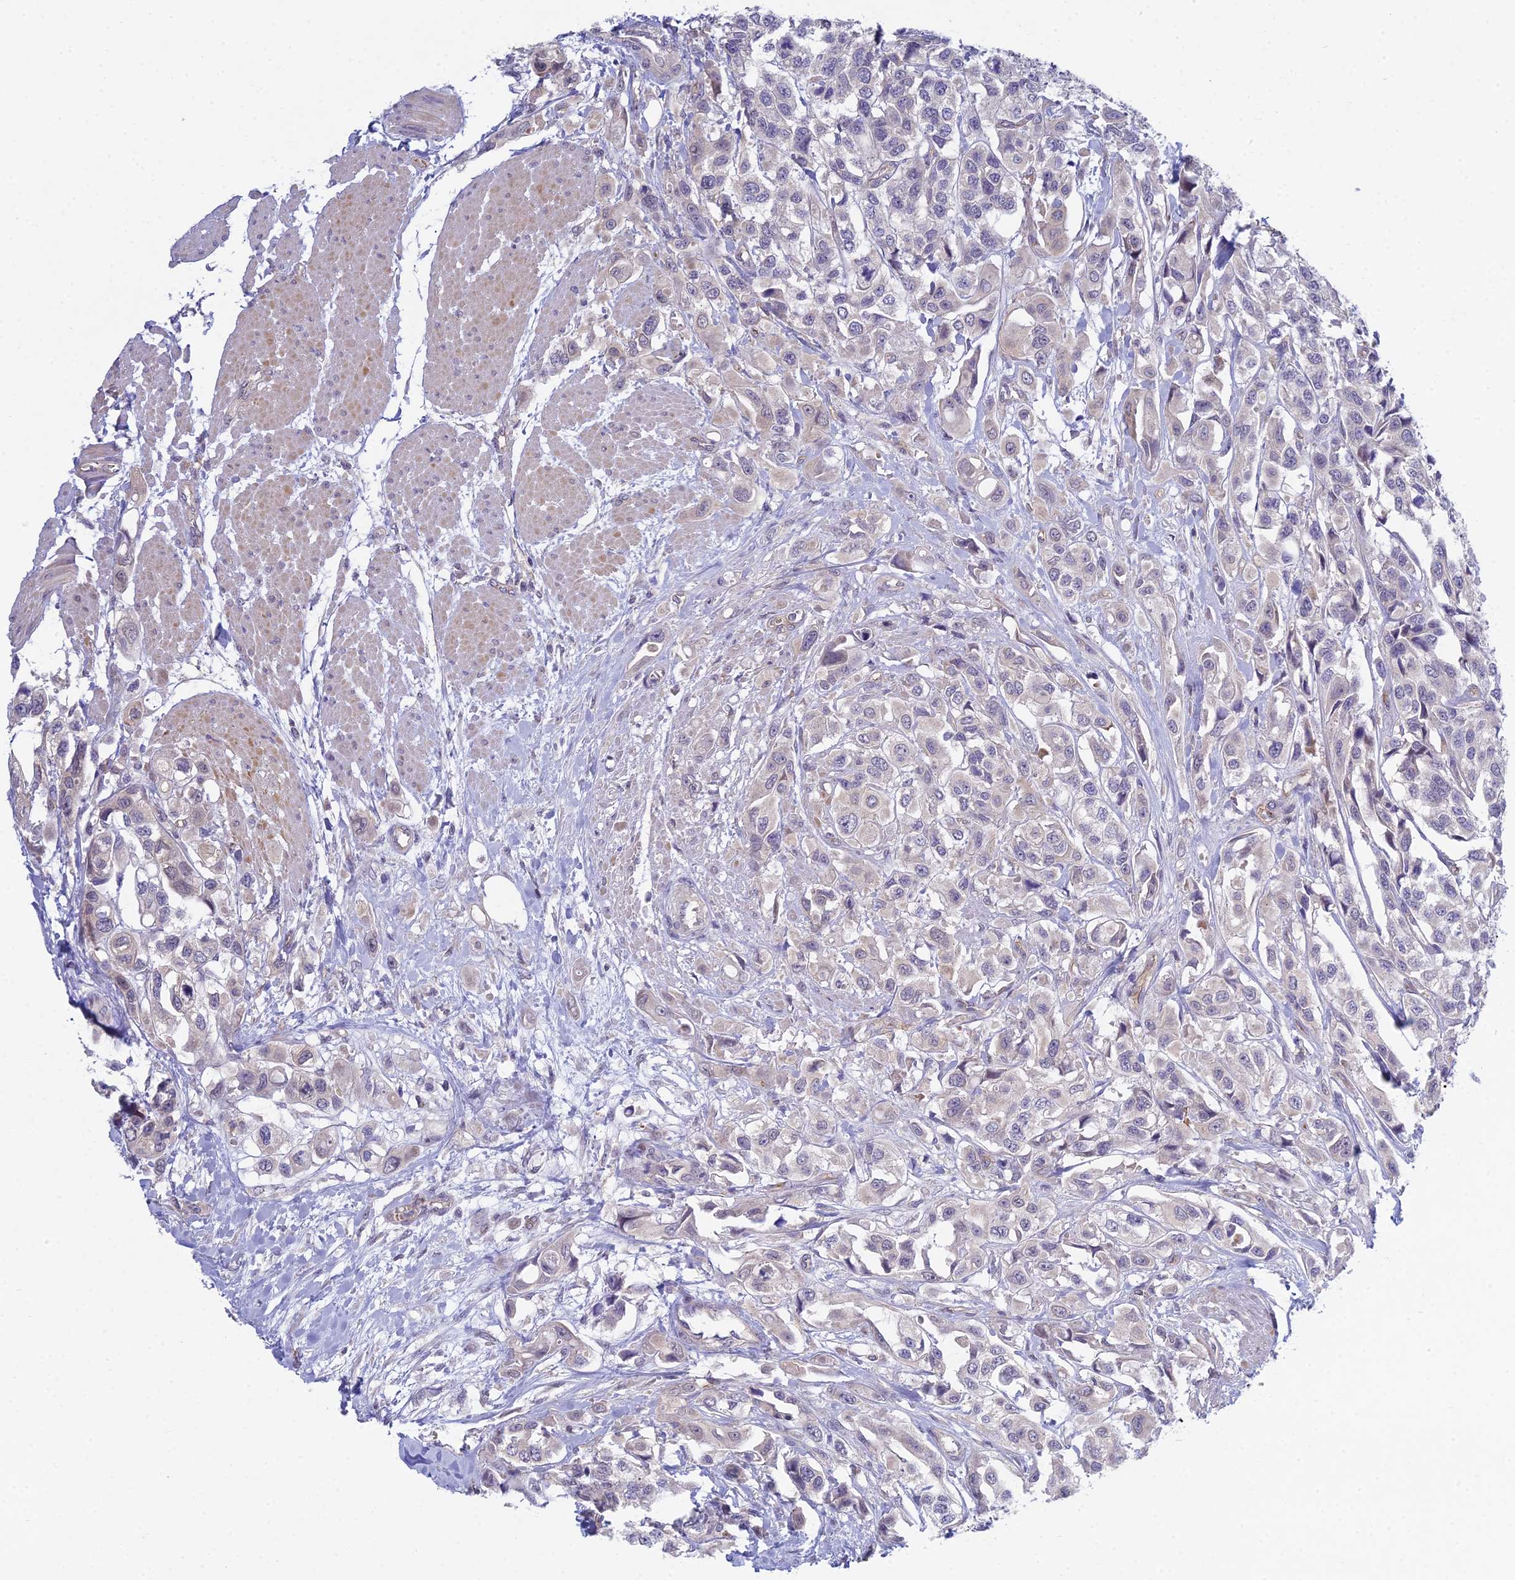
{"staining": {"intensity": "negative", "quantity": "none", "location": "none"}, "tissue": "urothelial cancer", "cell_type": "Tumor cells", "image_type": "cancer", "snomed": [{"axis": "morphology", "description": "Urothelial carcinoma, High grade"}, {"axis": "topography", "description": "Urinary bladder"}], "caption": "Tumor cells are negative for brown protein staining in urothelial cancer.", "gene": "METTL26", "patient": {"sex": "male", "age": 67}}